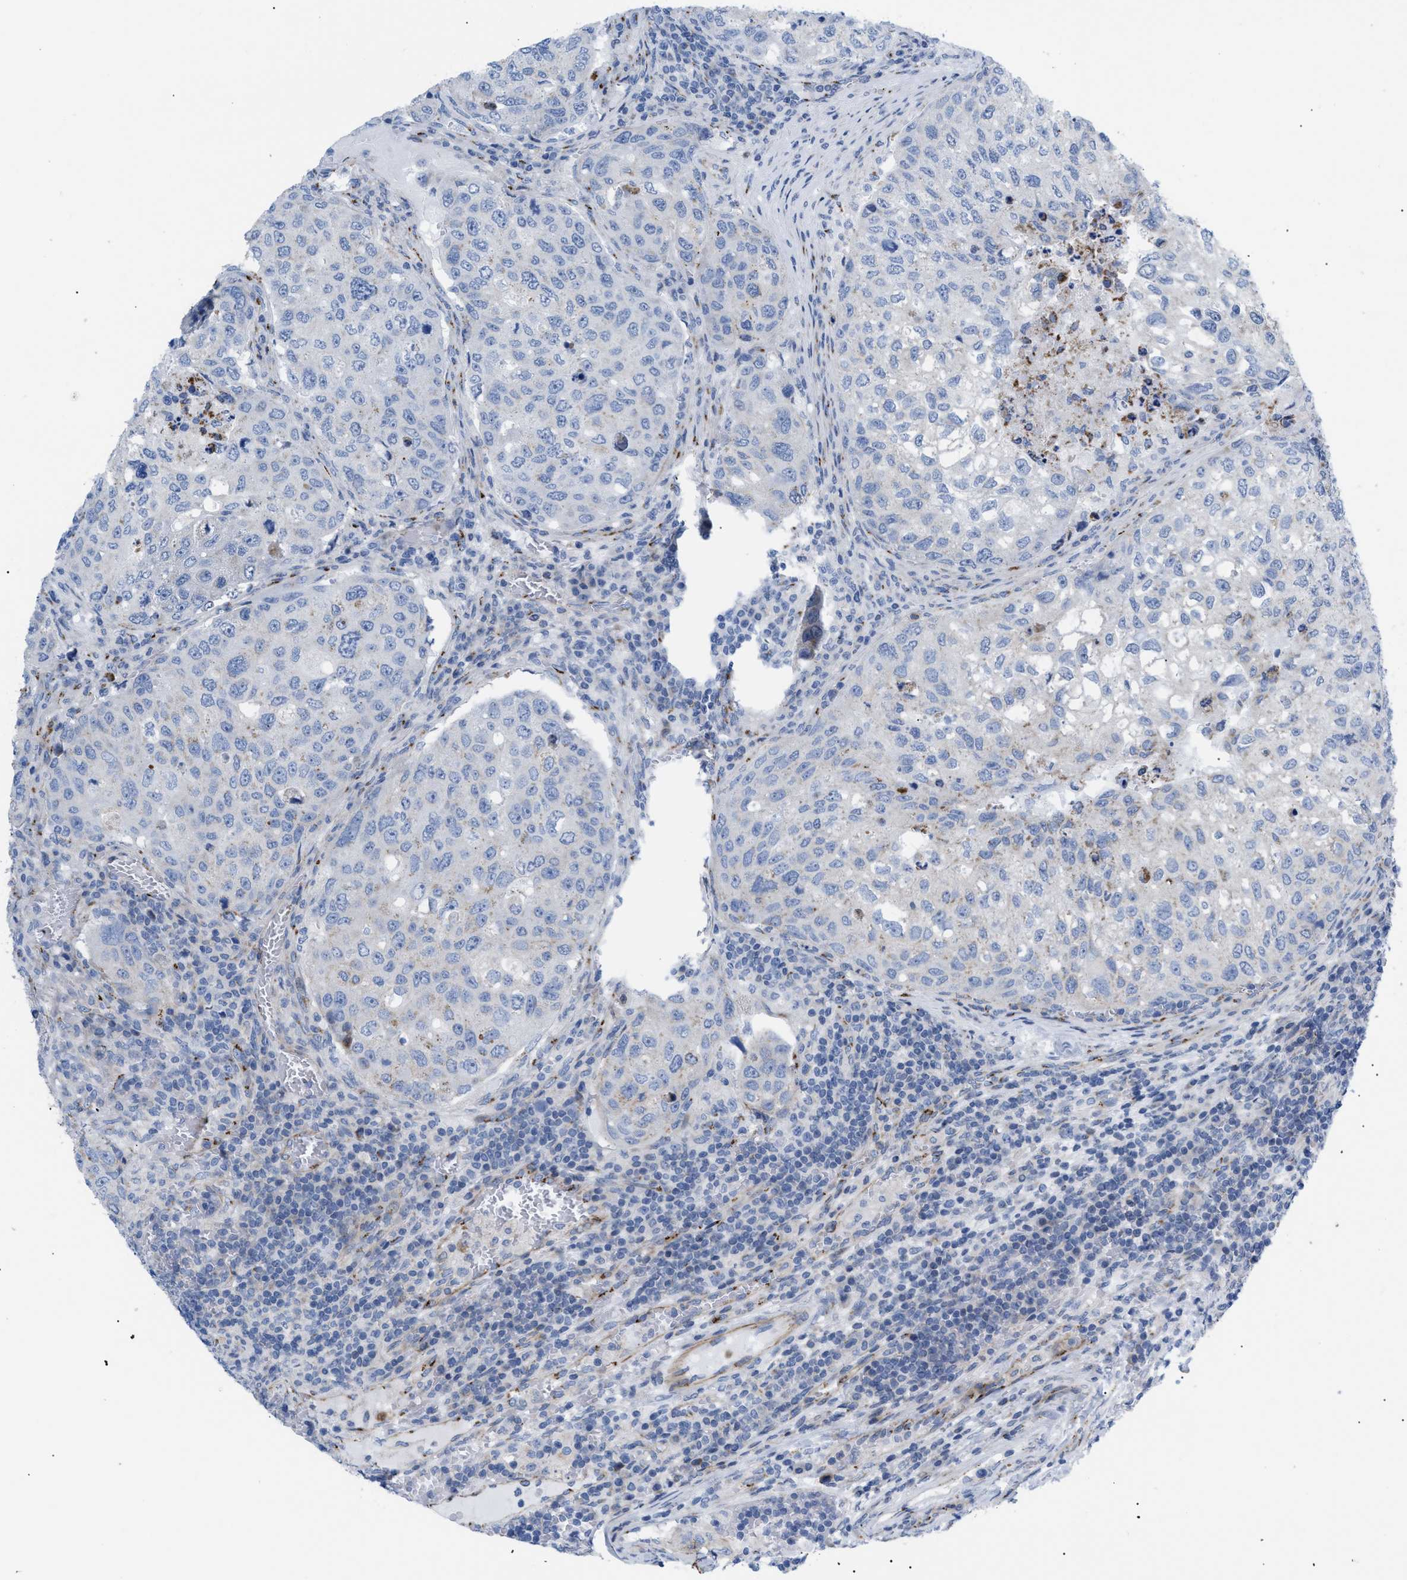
{"staining": {"intensity": "negative", "quantity": "none", "location": "none"}, "tissue": "urothelial cancer", "cell_type": "Tumor cells", "image_type": "cancer", "snomed": [{"axis": "morphology", "description": "Urothelial carcinoma, High grade"}, {"axis": "topography", "description": "Lymph node"}, {"axis": "topography", "description": "Urinary bladder"}], "caption": "High-grade urothelial carcinoma stained for a protein using immunohistochemistry reveals no positivity tumor cells.", "gene": "TMEM17", "patient": {"sex": "male", "age": 51}}